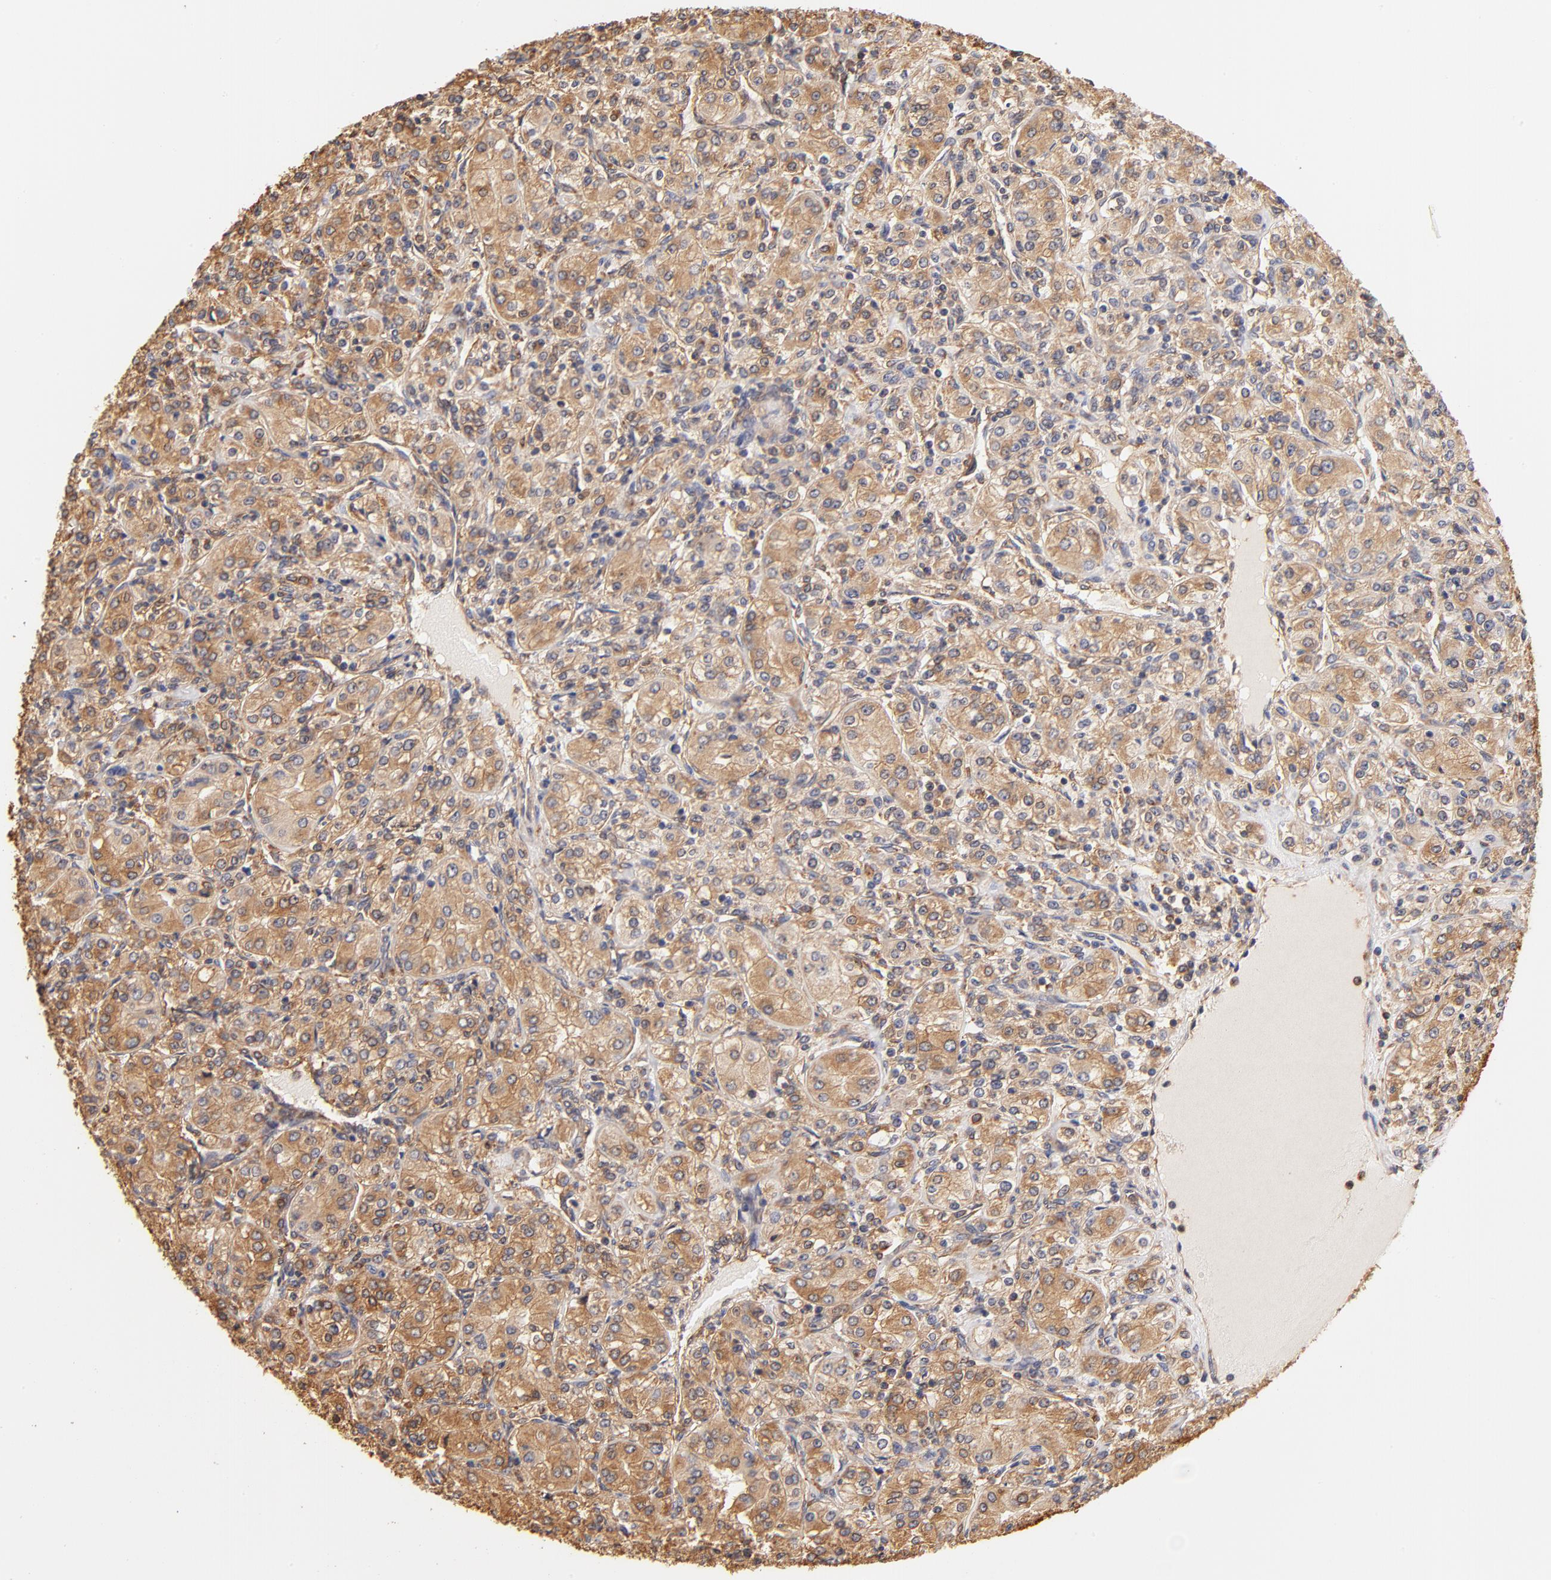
{"staining": {"intensity": "moderate", "quantity": "25%-75%", "location": "cytoplasmic/membranous"}, "tissue": "renal cancer", "cell_type": "Tumor cells", "image_type": "cancer", "snomed": [{"axis": "morphology", "description": "Adenocarcinoma, NOS"}, {"axis": "topography", "description": "Kidney"}], "caption": "Moderate cytoplasmic/membranous positivity for a protein is identified in about 25%-75% of tumor cells of renal adenocarcinoma using IHC.", "gene": "FCMR", "patient": {"sex": "male", "age": 77}}